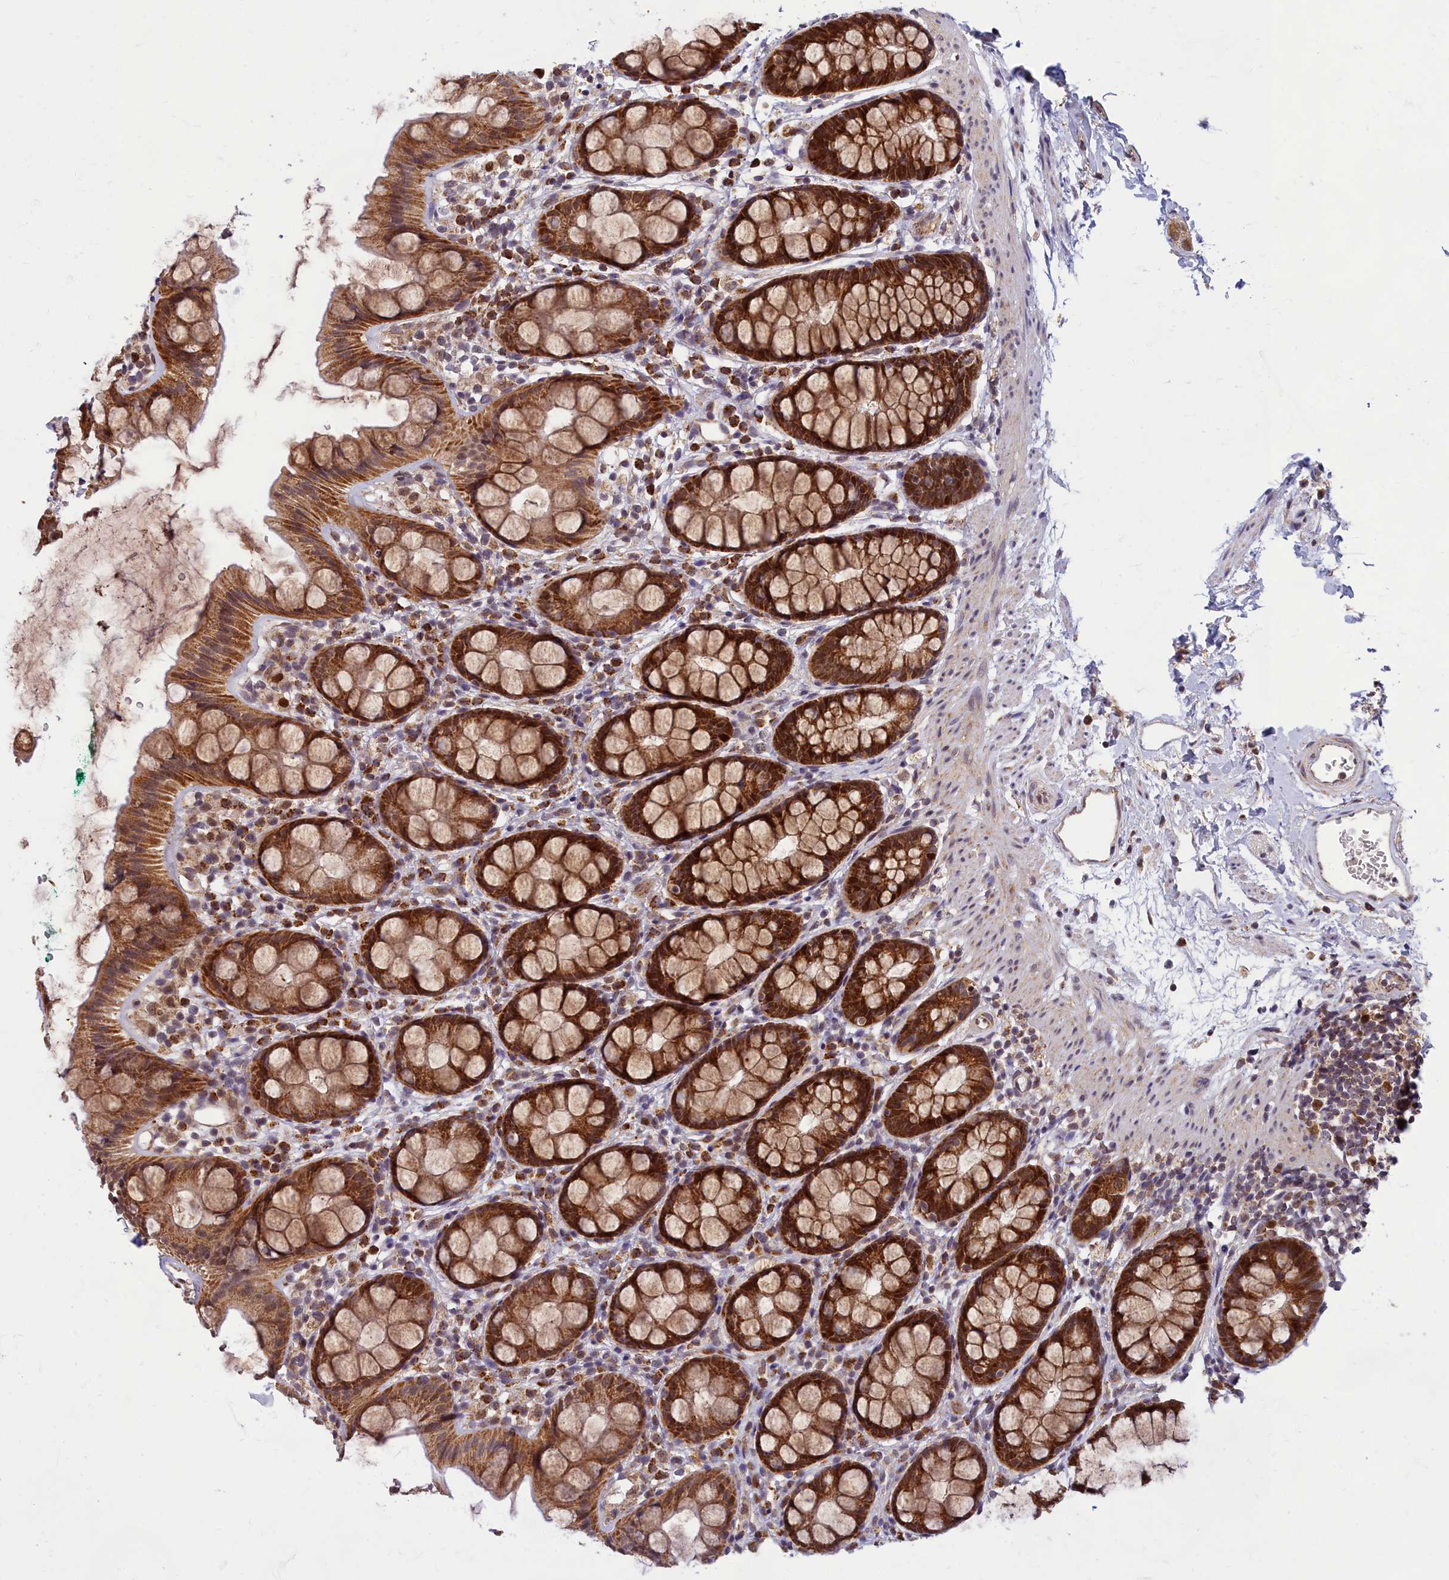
{"staining": {"intensity": "strong", "quantity": ">75%", "location": "cytoplasmic/membranous,nuclear"}, "tissue": "rectum", "cell_type": "Glandular cells", "image_type": "normal", "snomed": [{"axis": "morphology", "description": "Normal tissue, NOS"}, {"axis": "topography", "description": "Rectum"}], "caption": "Immunohistochemistry (DAB (3,3'-diaminobenzidine)) staining of normal human rectum reveals strong cytoplasmic/membranous,nuclear protein staining in approximately >75% of glandular cells. Using DAB (3,3'-diaminobenzidine) (brown) and hematoxylin (blue) stains, captured at high magnification using brightfield microscopy.", "gene": "EARS2", "patient": {"sex": "female", "age": 65}}